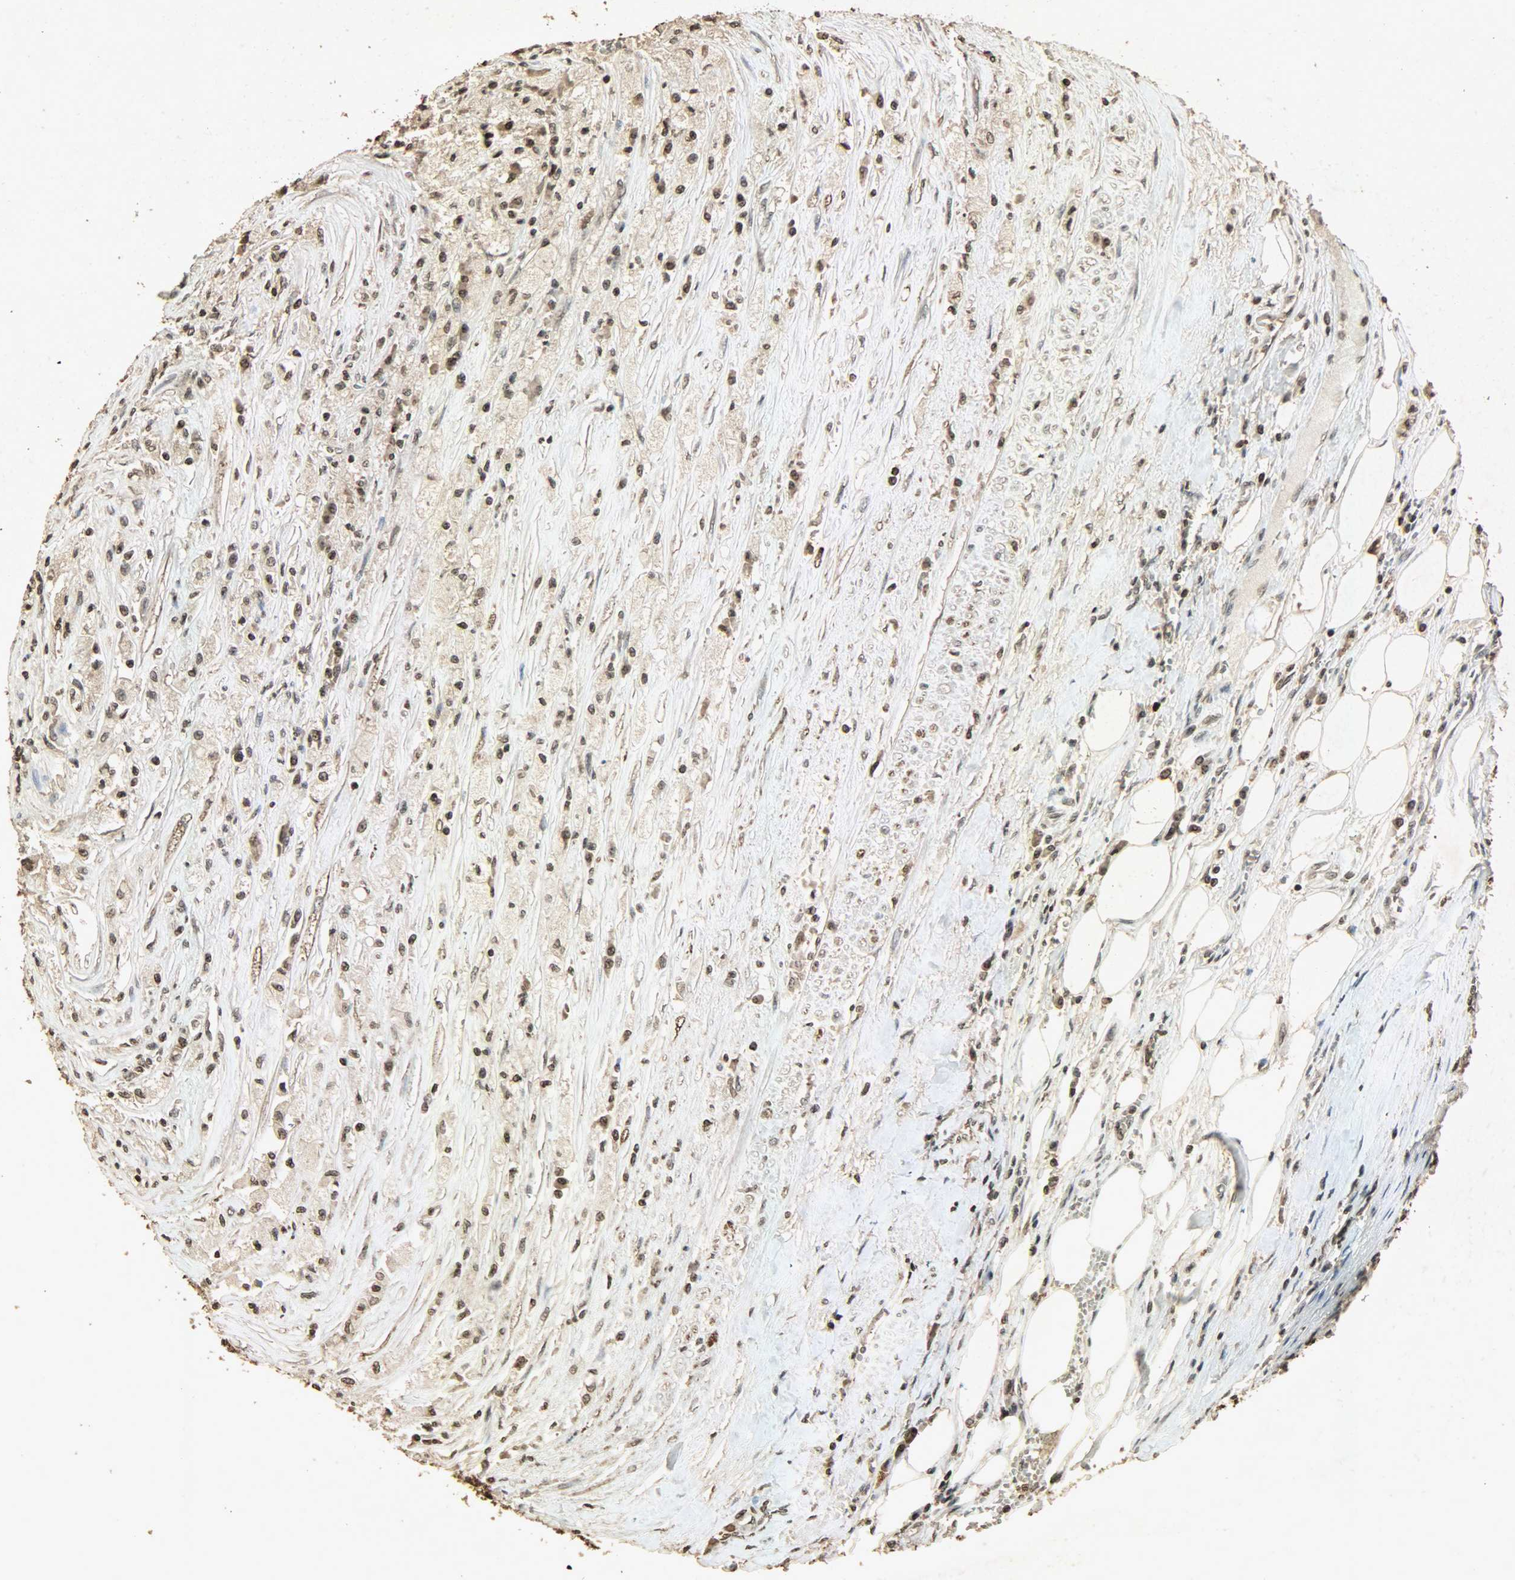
{"staining": {"intensity": "moderate", "quantity": ">75%", "location": "cytoplasmic/membranous,nuclear"}, "tissue": "renal cancer", "cell_type": "Tumor cells", "image_type": "cancer", "snomed": [{"axis": "morphology", "description": "Normal tissue, NOS"}, {"axis": "morphology", "description": "Adenocarcinoma, NOS"}, {"axis": "topography", "description": "Kidney"}], "caption": "A brown stain shows moderate cytoplasmic/membranous and nuclear staining of a protein in renal cancer tumor cells.", "gene": "PPP3R1", "patient": {"sex": "male", "age": 71}}